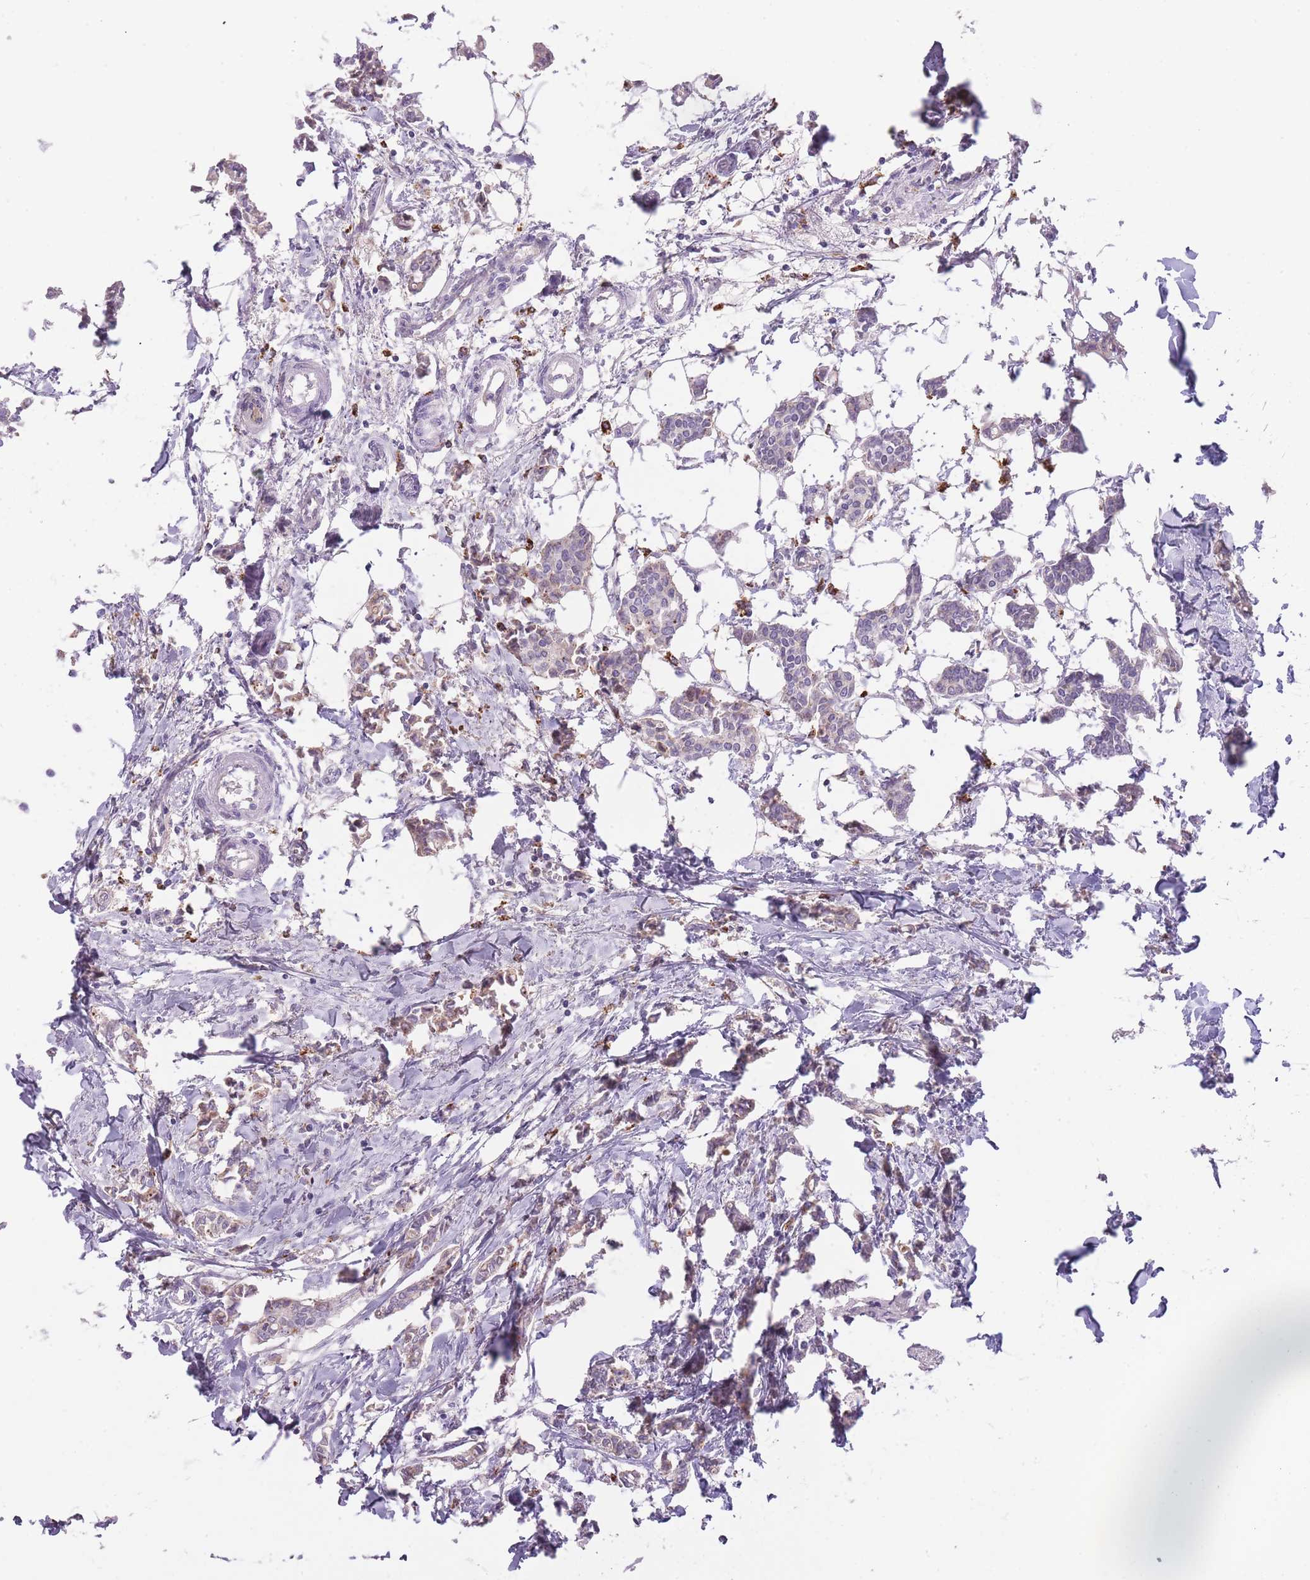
{"staining": {"intensity": "weak", "quantity": ">75%", "location": "cytoplasmic/membranous"}, "tissue": "breast cancer", "cell_type": "Tumor cells", "image_type": "cancer", "snomed": [{"axis": "morphology", "description": "Duct carcinoma"}, {"axis": "topography", "description": "Breast"}], "caption": "Protein analysis of breast cancer tissue displays weak cytoplasmic/membranous positivity in approximately >75% of tumor cells.", "gene": "GNAT1", "patient": {"sex": "female", "age": 41}}